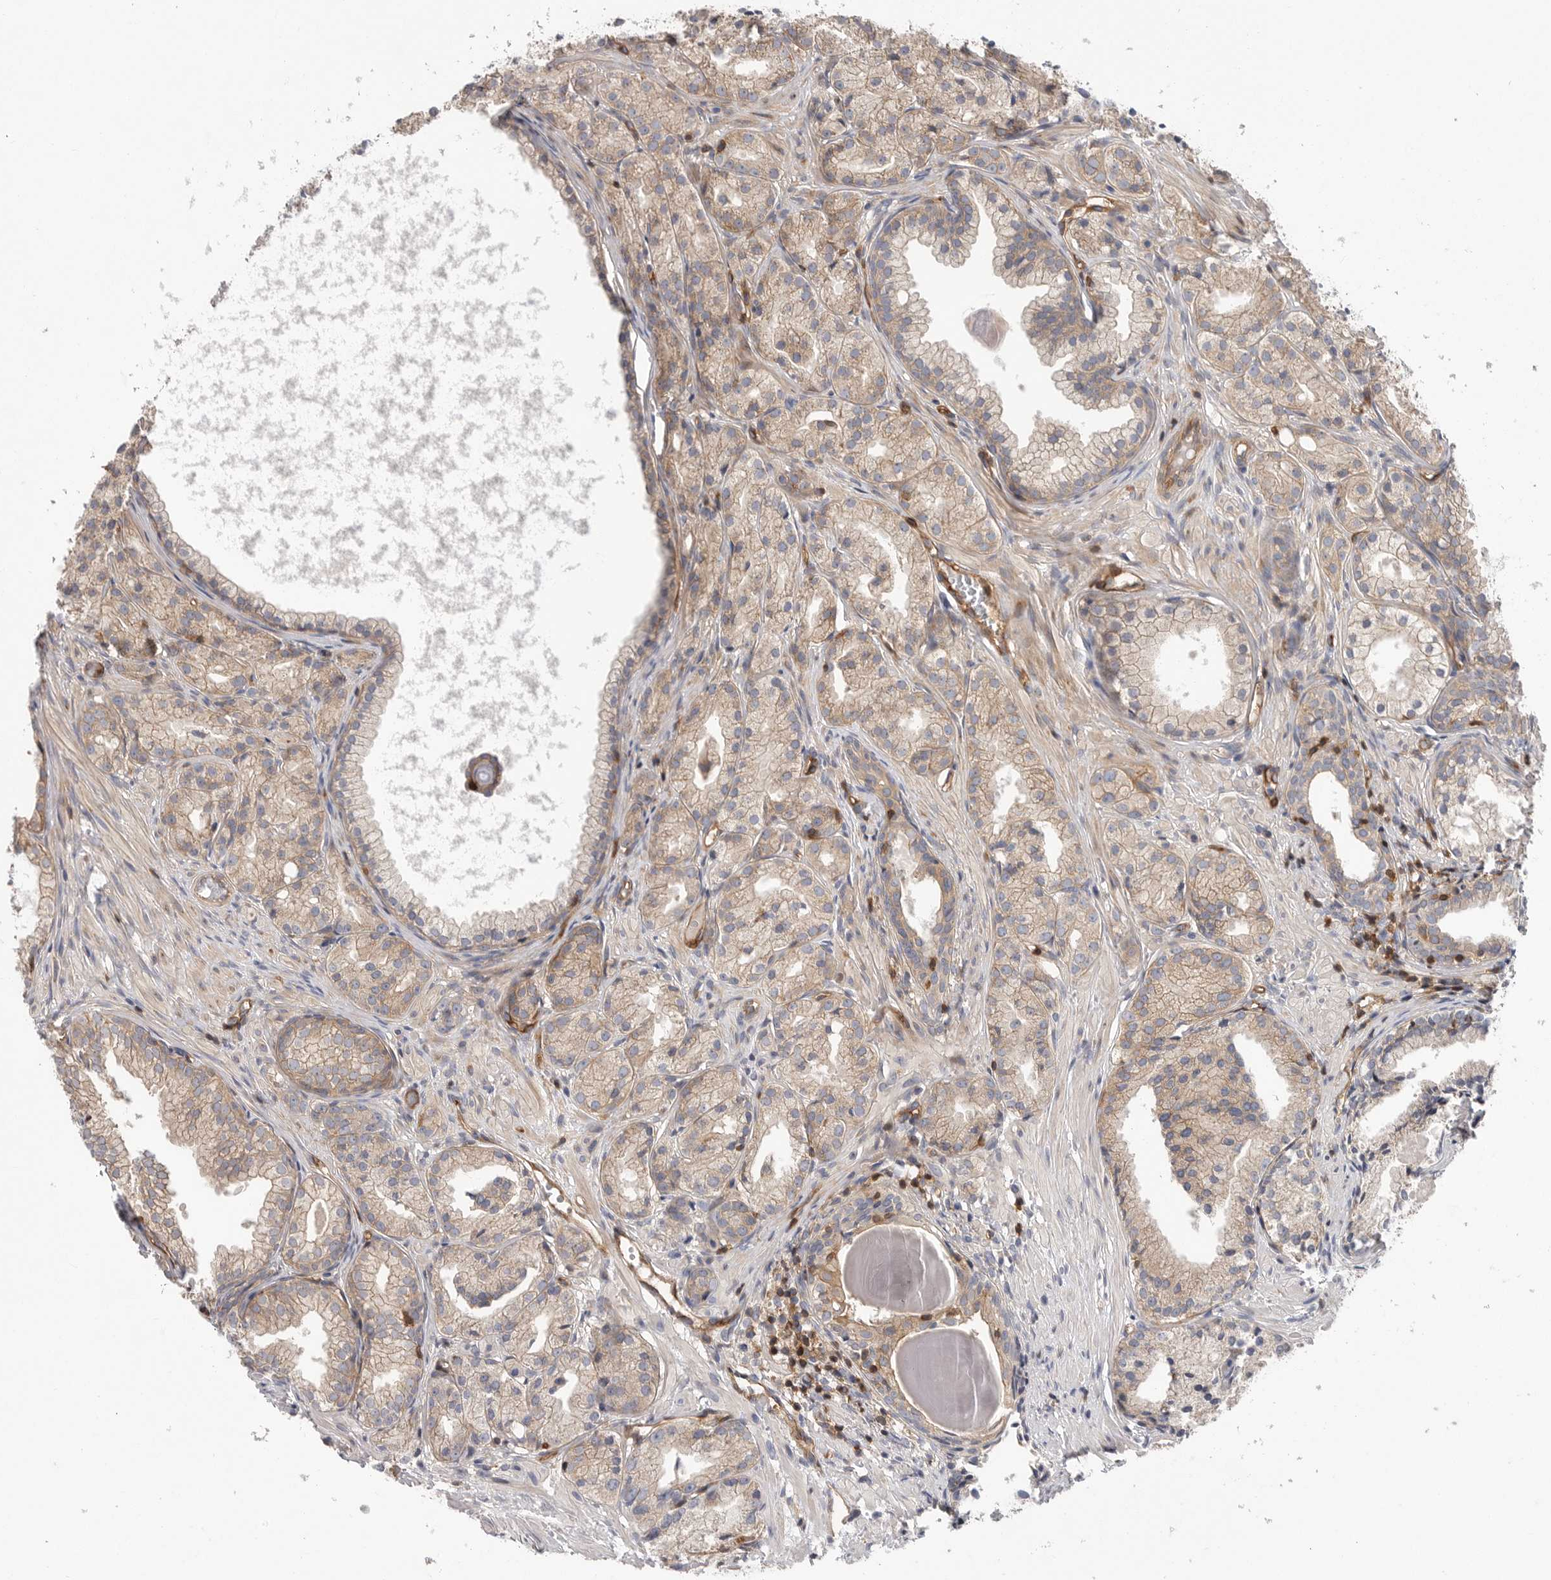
{"staining": {"intensity": "weak", "quantity": "25%-75%", "location": "cytoplasmic/membranous"}, "tissue": "prostate cancer", "cell_type": "Tumor cells", "image_type": "cancer", "snomed": [{"axis": "morphology", "description": "Adenocarcinoma, Low grade"}, {"axis": "topography", "description": "Prostate"}], "caption": "Prostate cancer stained with IHC displays weak cytoplasmic/membranous positivity in about 25%-75% of tumor cells. The protein is shown in brown color, while the nuclei are stained blue.", "gene": "PRKCH", "patient": {"sex": "male", "age": 88}}